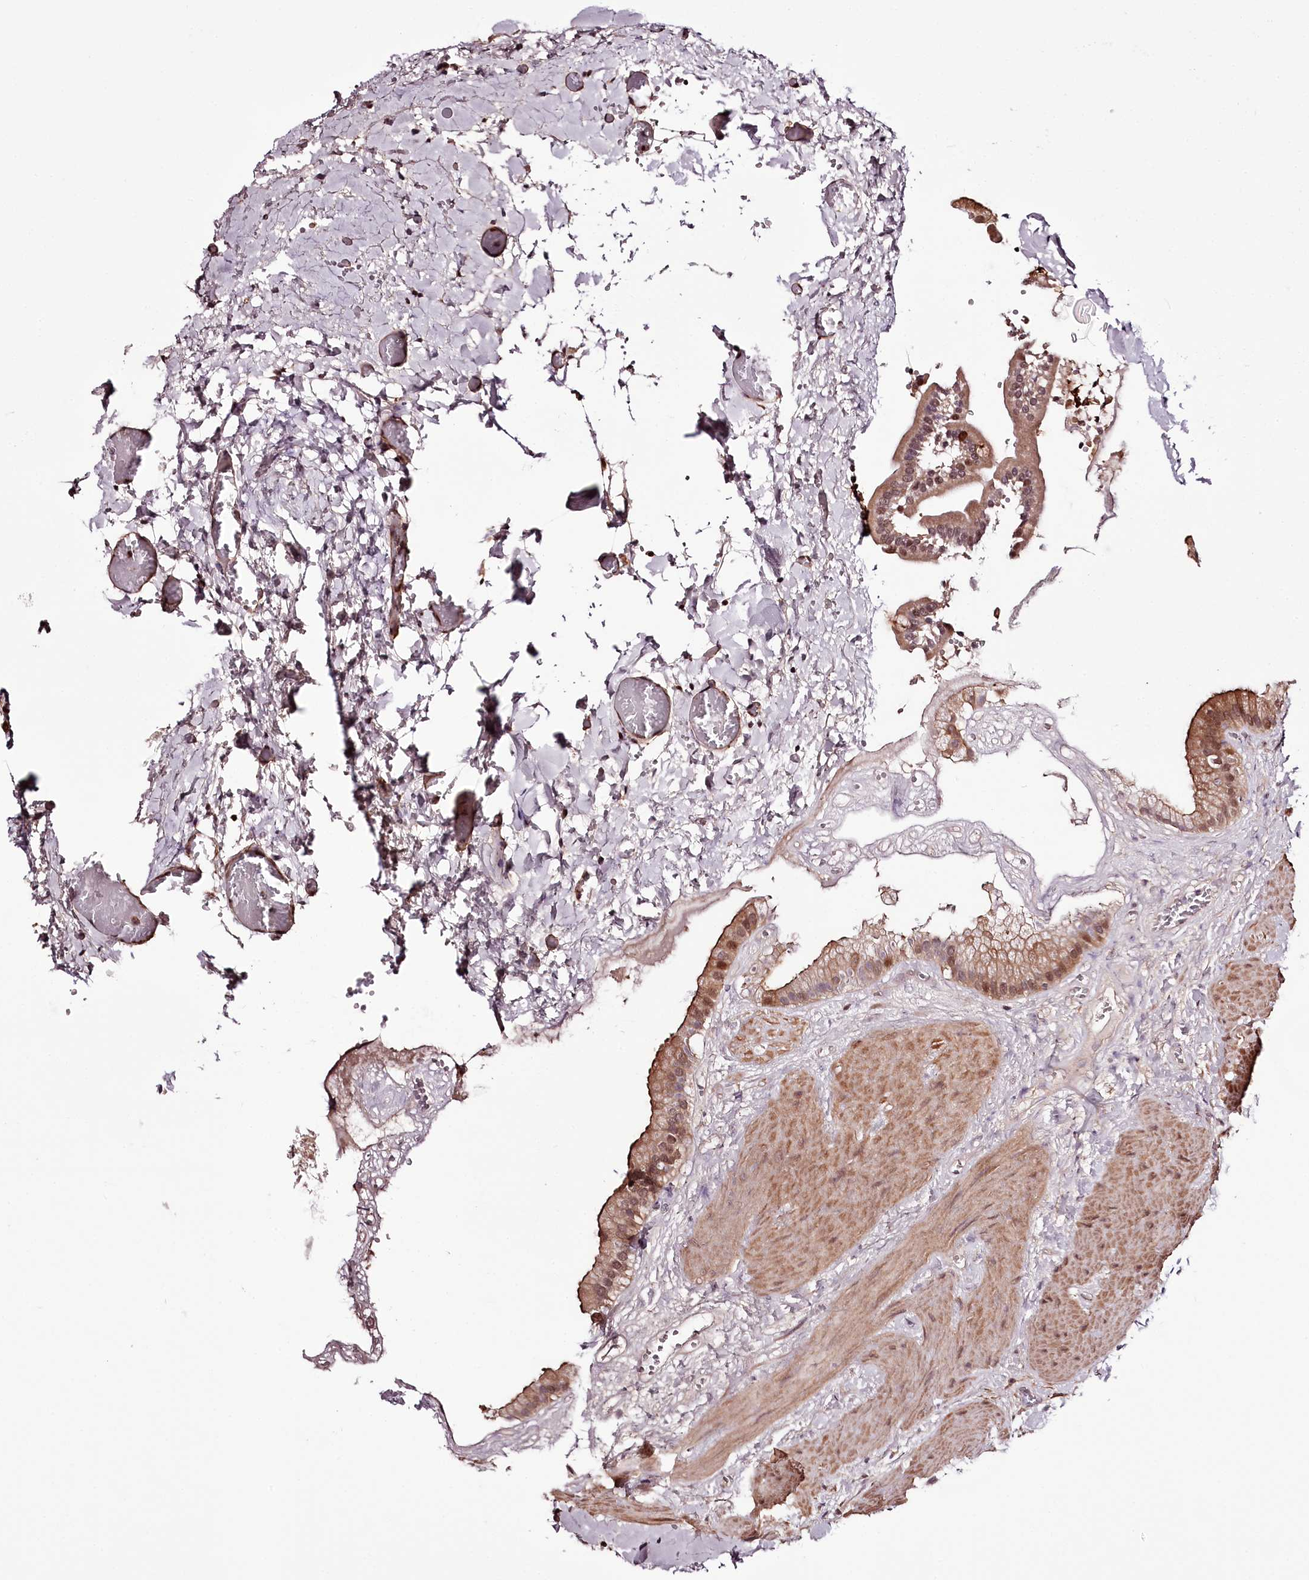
{"staining": {"intensity": "moderate", "quantity": ">75%", "location": "cytoplasmic/membranous,nuclear"}, "tissue": "gallbladder", "cell_type": "Glandular cells", "image_type": "normal", "snomed": [{"axis": "morphology", "description": "Normal tissue, NOS"}, {"axis": "topography", "description": "Gallbladder"}], "caption": "Immunohistochemical staining of normal gallbladder reveals medium levels of moderate cytoplasmic/membranous,nuclear staining in approximately >75% of glandular cells. Using DAB (brown) and hematoxylin (blue) stains, captured at high magnification using brightfield microscopy.", "gene": "TTC33", "patient": {"sex": "male", "age": 55}}